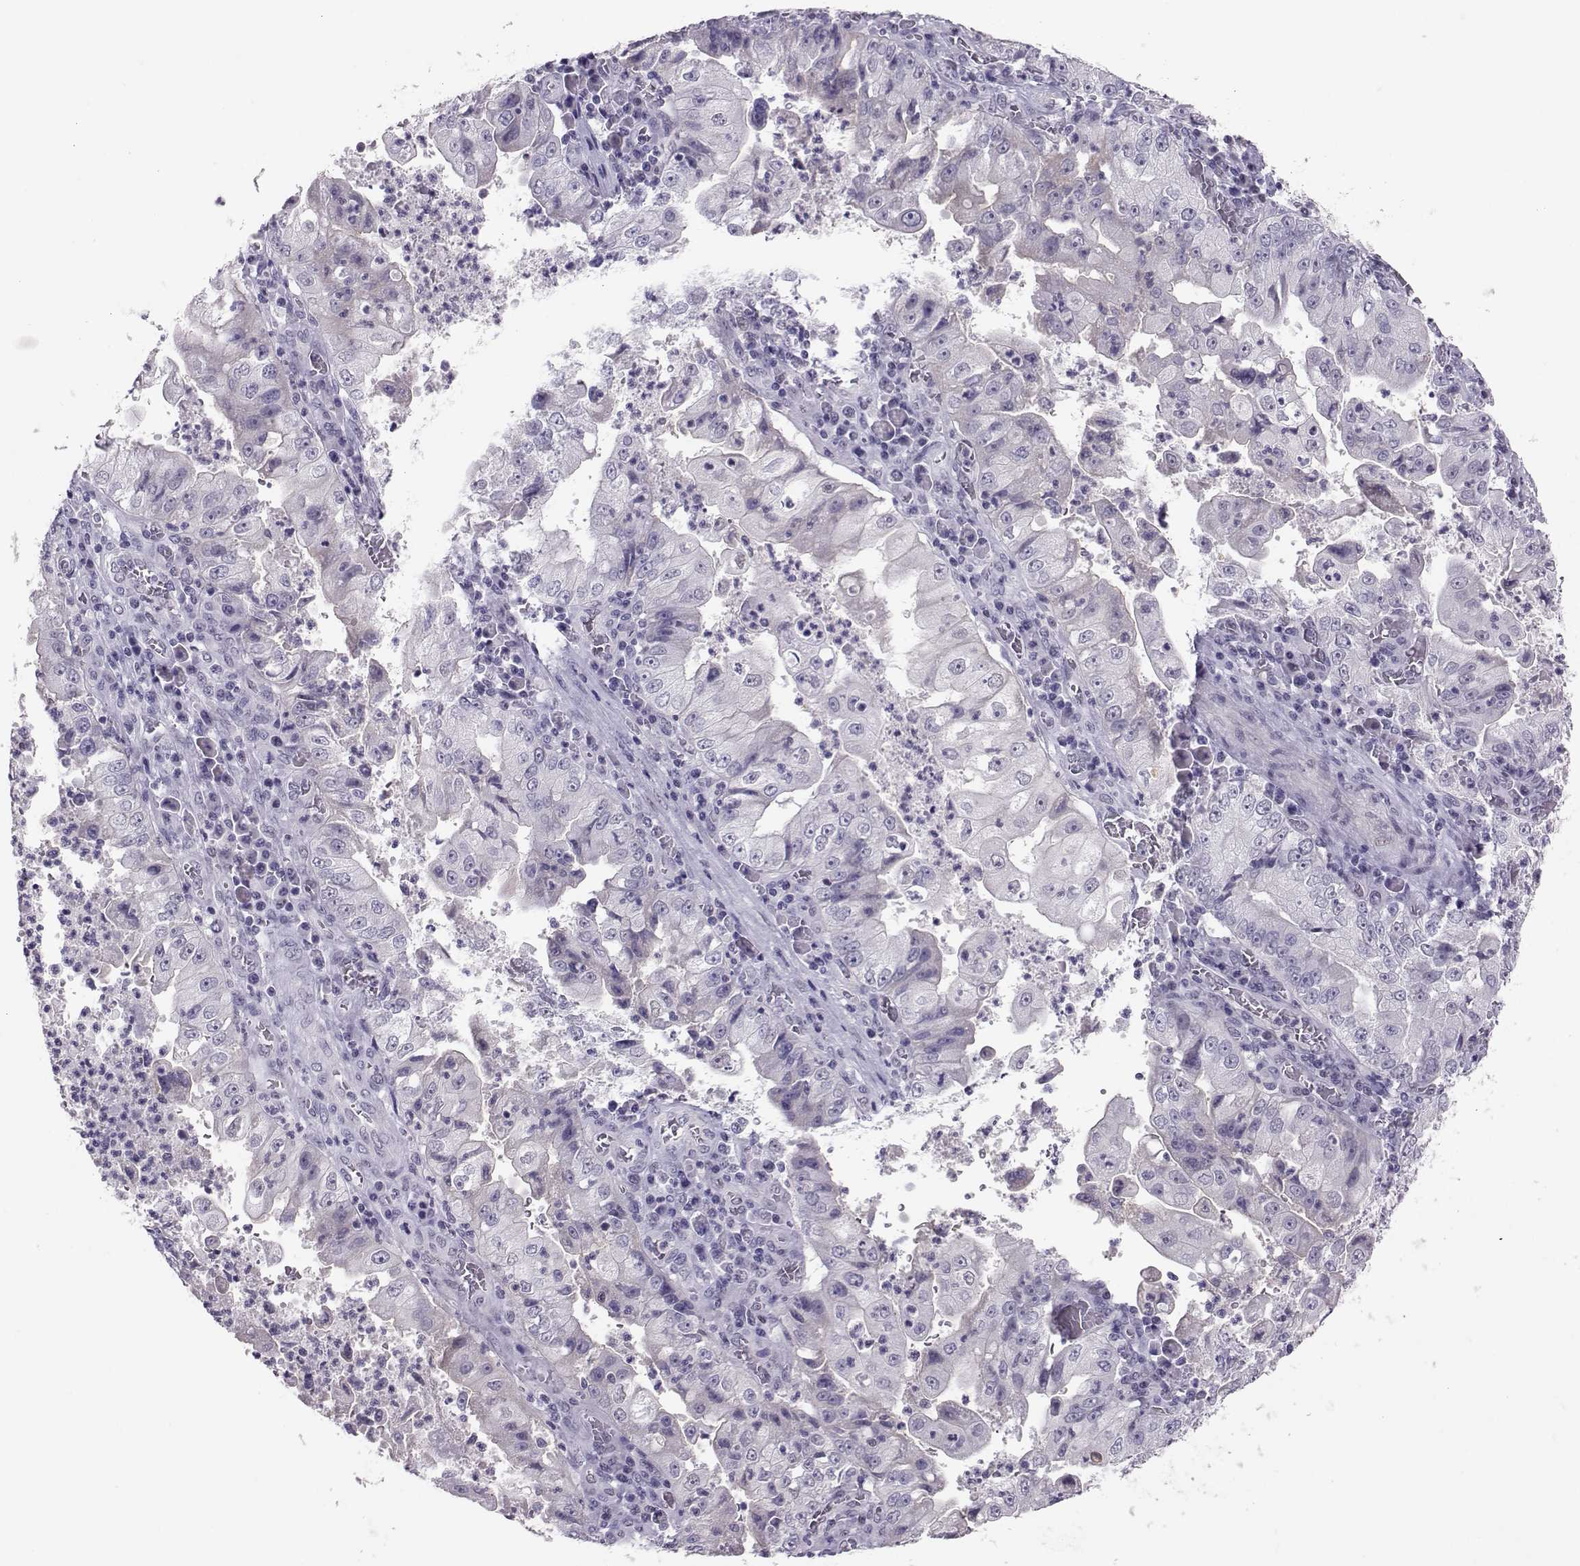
{"staining": {"intensity": "negative", "quantity": "none", "location": "none"}, "tissue": "stomach cancer", "cell_type": "Tumor cells", "image_type": "cancer", "snomed": [{"axis": "morphology", "description": "Adenocarcinoma, NOS"}, {"axis": "topography", "description": "Stomach"}], "caption": "An IHC photomicrograph of adenocarcinoma (stomach) is shown. There is no staining in tumor cells of adenocarcinoma (stomach).", "gene": "DNAAF1", "patient": {"sex": "male", "age": 76}}